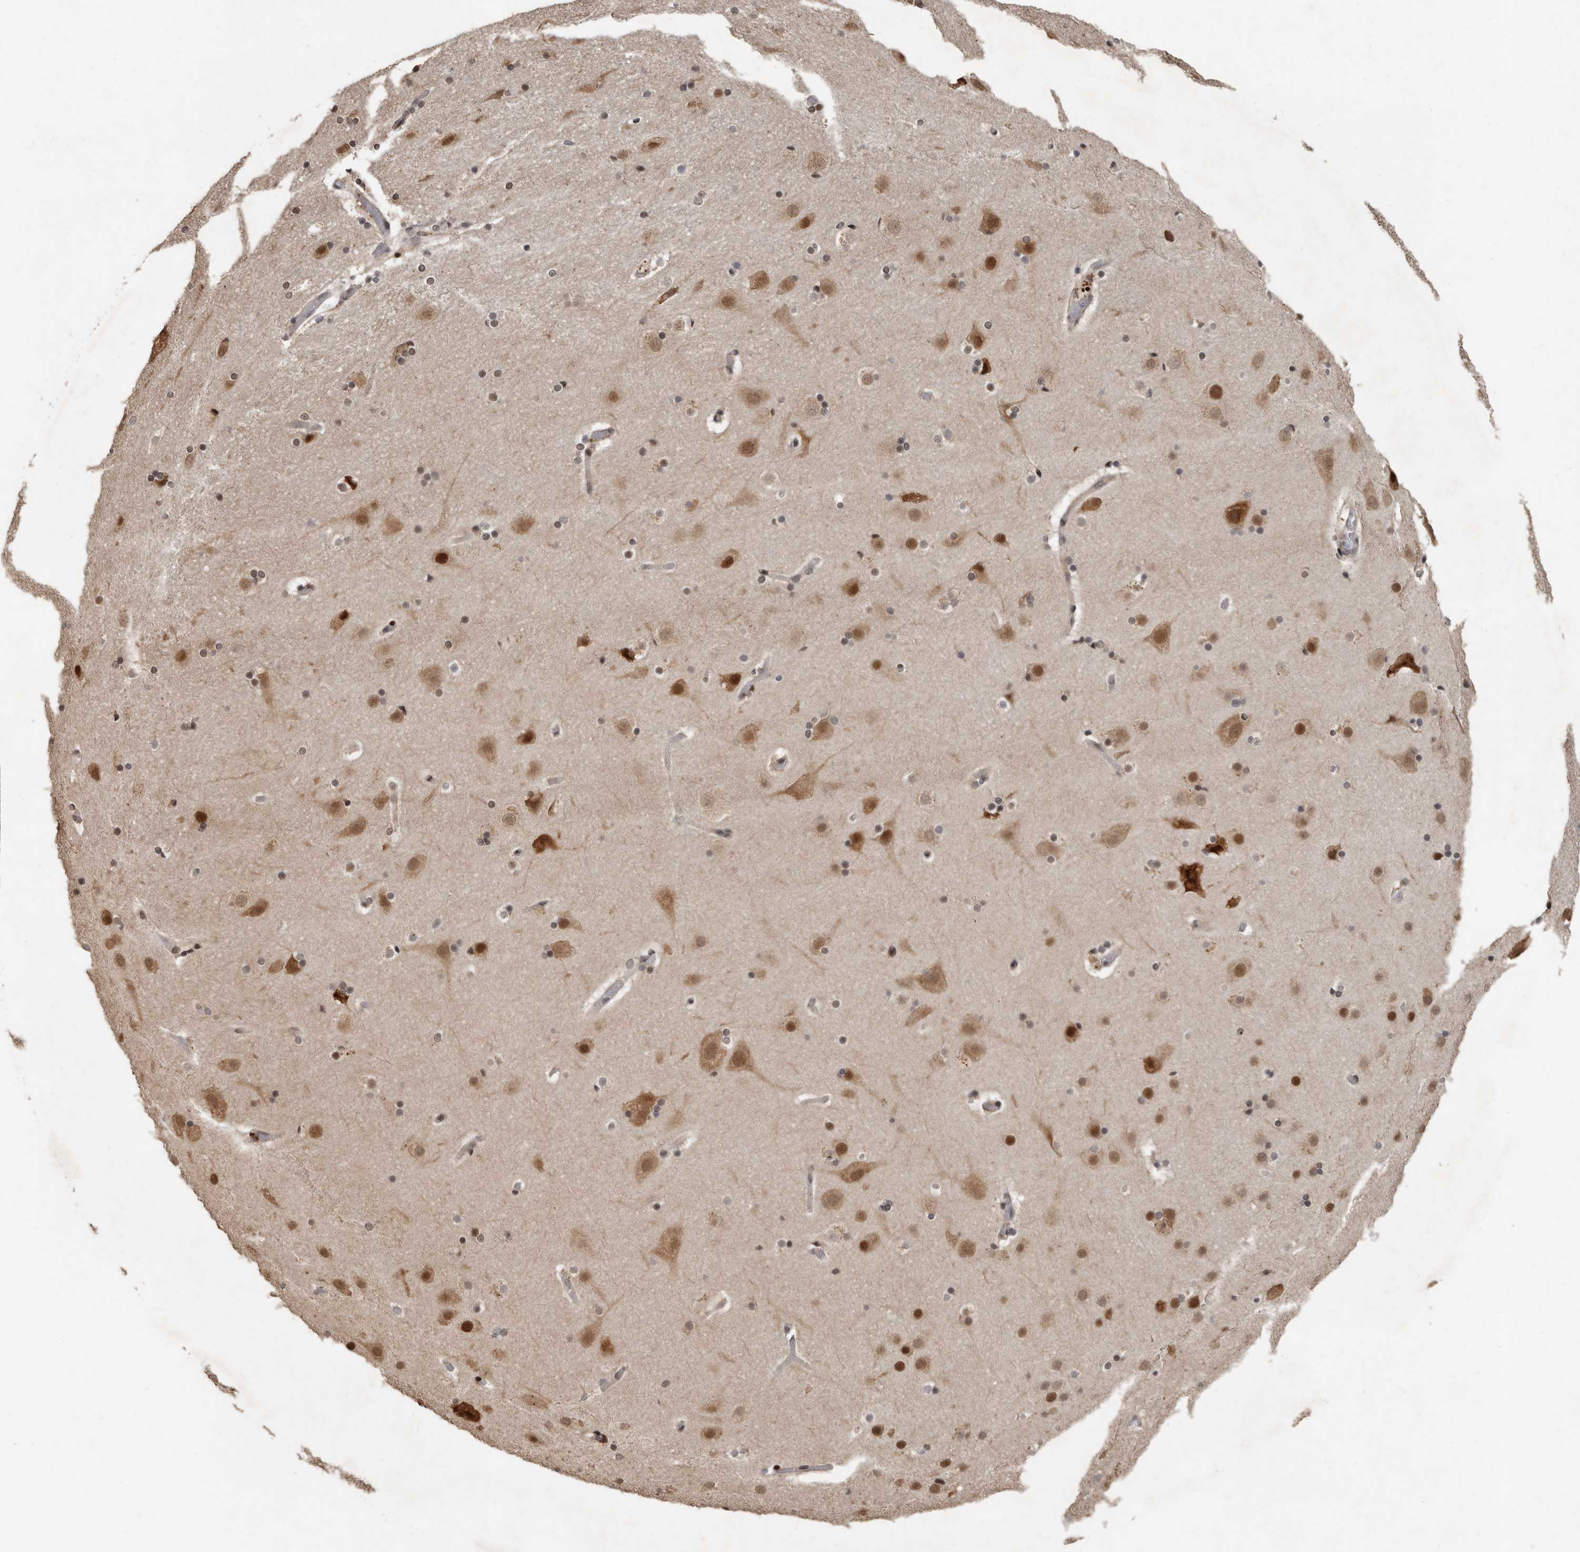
{"staining": {"intensity": "weak", "quantity": ">75%", "location": "cytoplasmic/membranous,nuclear"}, "tissue": "cerebral cortex", "cell_type": "Endothelial cells", "image_type": "normal", "snomed": [{"axis": "morphology", "description": "Normal tissue, NOS"}, {"axis": "topography", "description": "Cerebral cortex"}], "caption": "Immunohistochemistry (IHC) (DAB (3,3'-diaminobenzidine)) staining of normal human cerebral cortex demonstrates weak cytoplasmic/membranous,nuclear protein expression in about >75% of endothelial cells.", "gene": "LRGUK", "patient": {"sex": "male", "age": 57}}